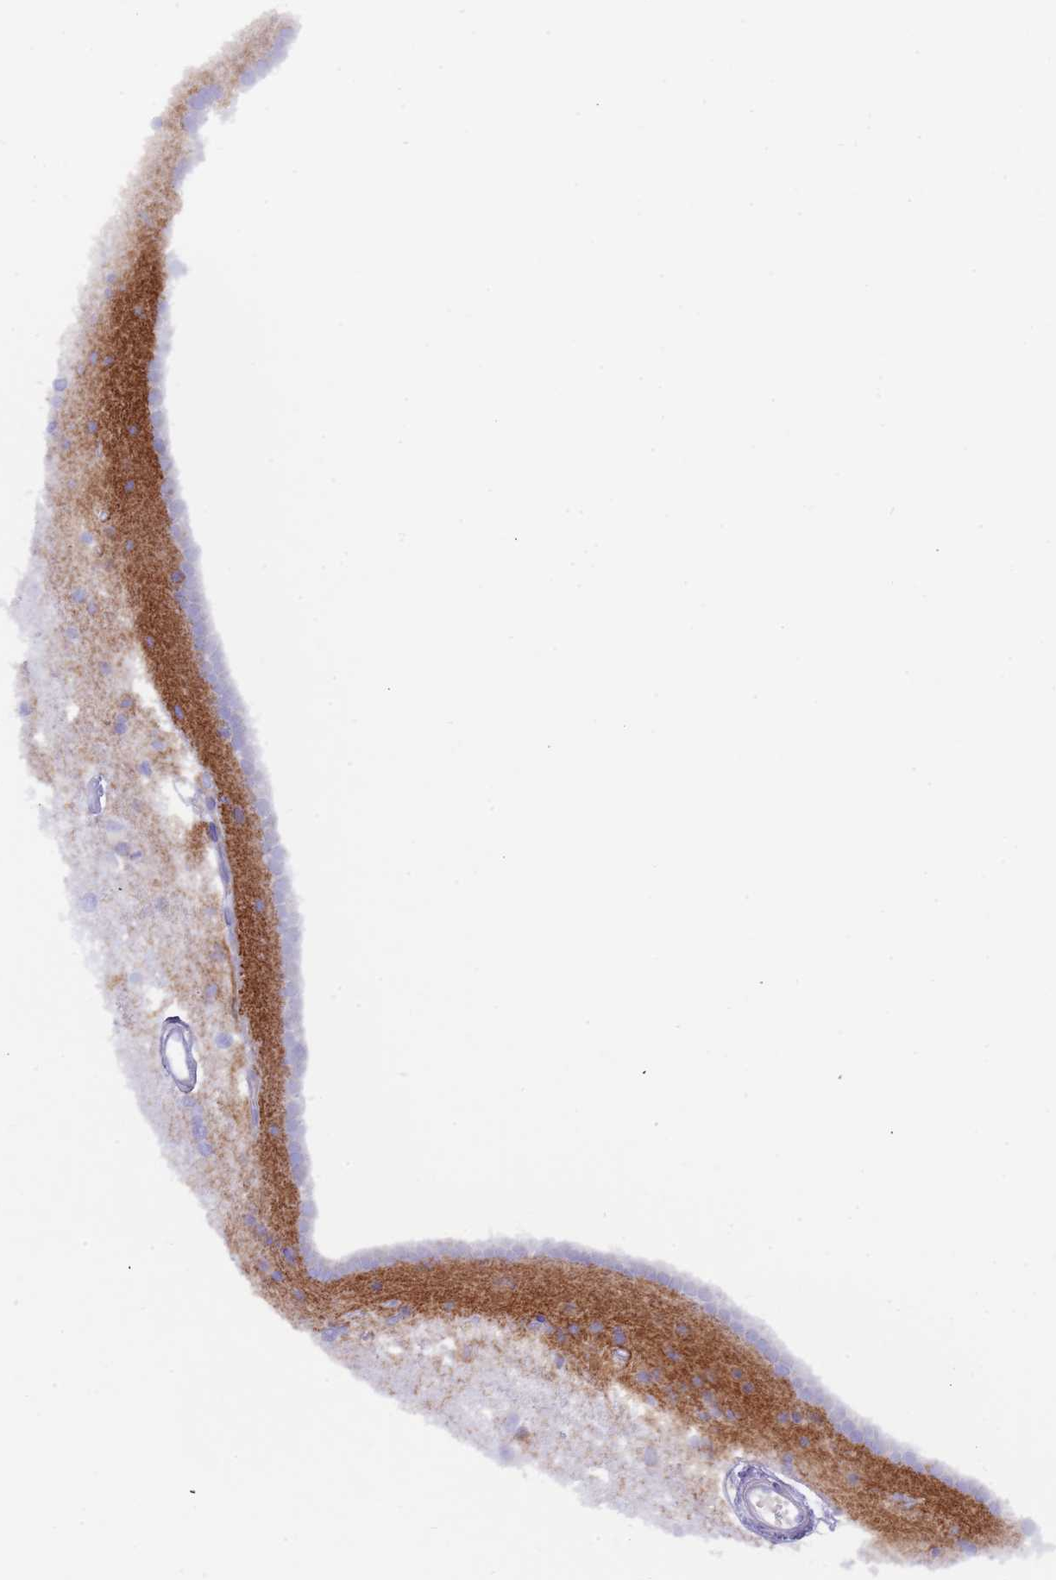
{"staining": {"intensity": "negative", "quantity": "none", "location": "none"}, "tissue": "caudate", "cell_type": "Glial cells", "image_type": "normal", "snomed": [{"axis": "morphology", "description": "Normal tissue, NOS"}, {"axis": "topography", "description": "Lateral ventricle wall"}], "caption": "Protein analysis of unremarkable caudate demonstrates no significant staining in glial cells. Nuclei are stained in blue.", "gene": "TMEM251", "patient": {"sex": "male", "age": 45}}